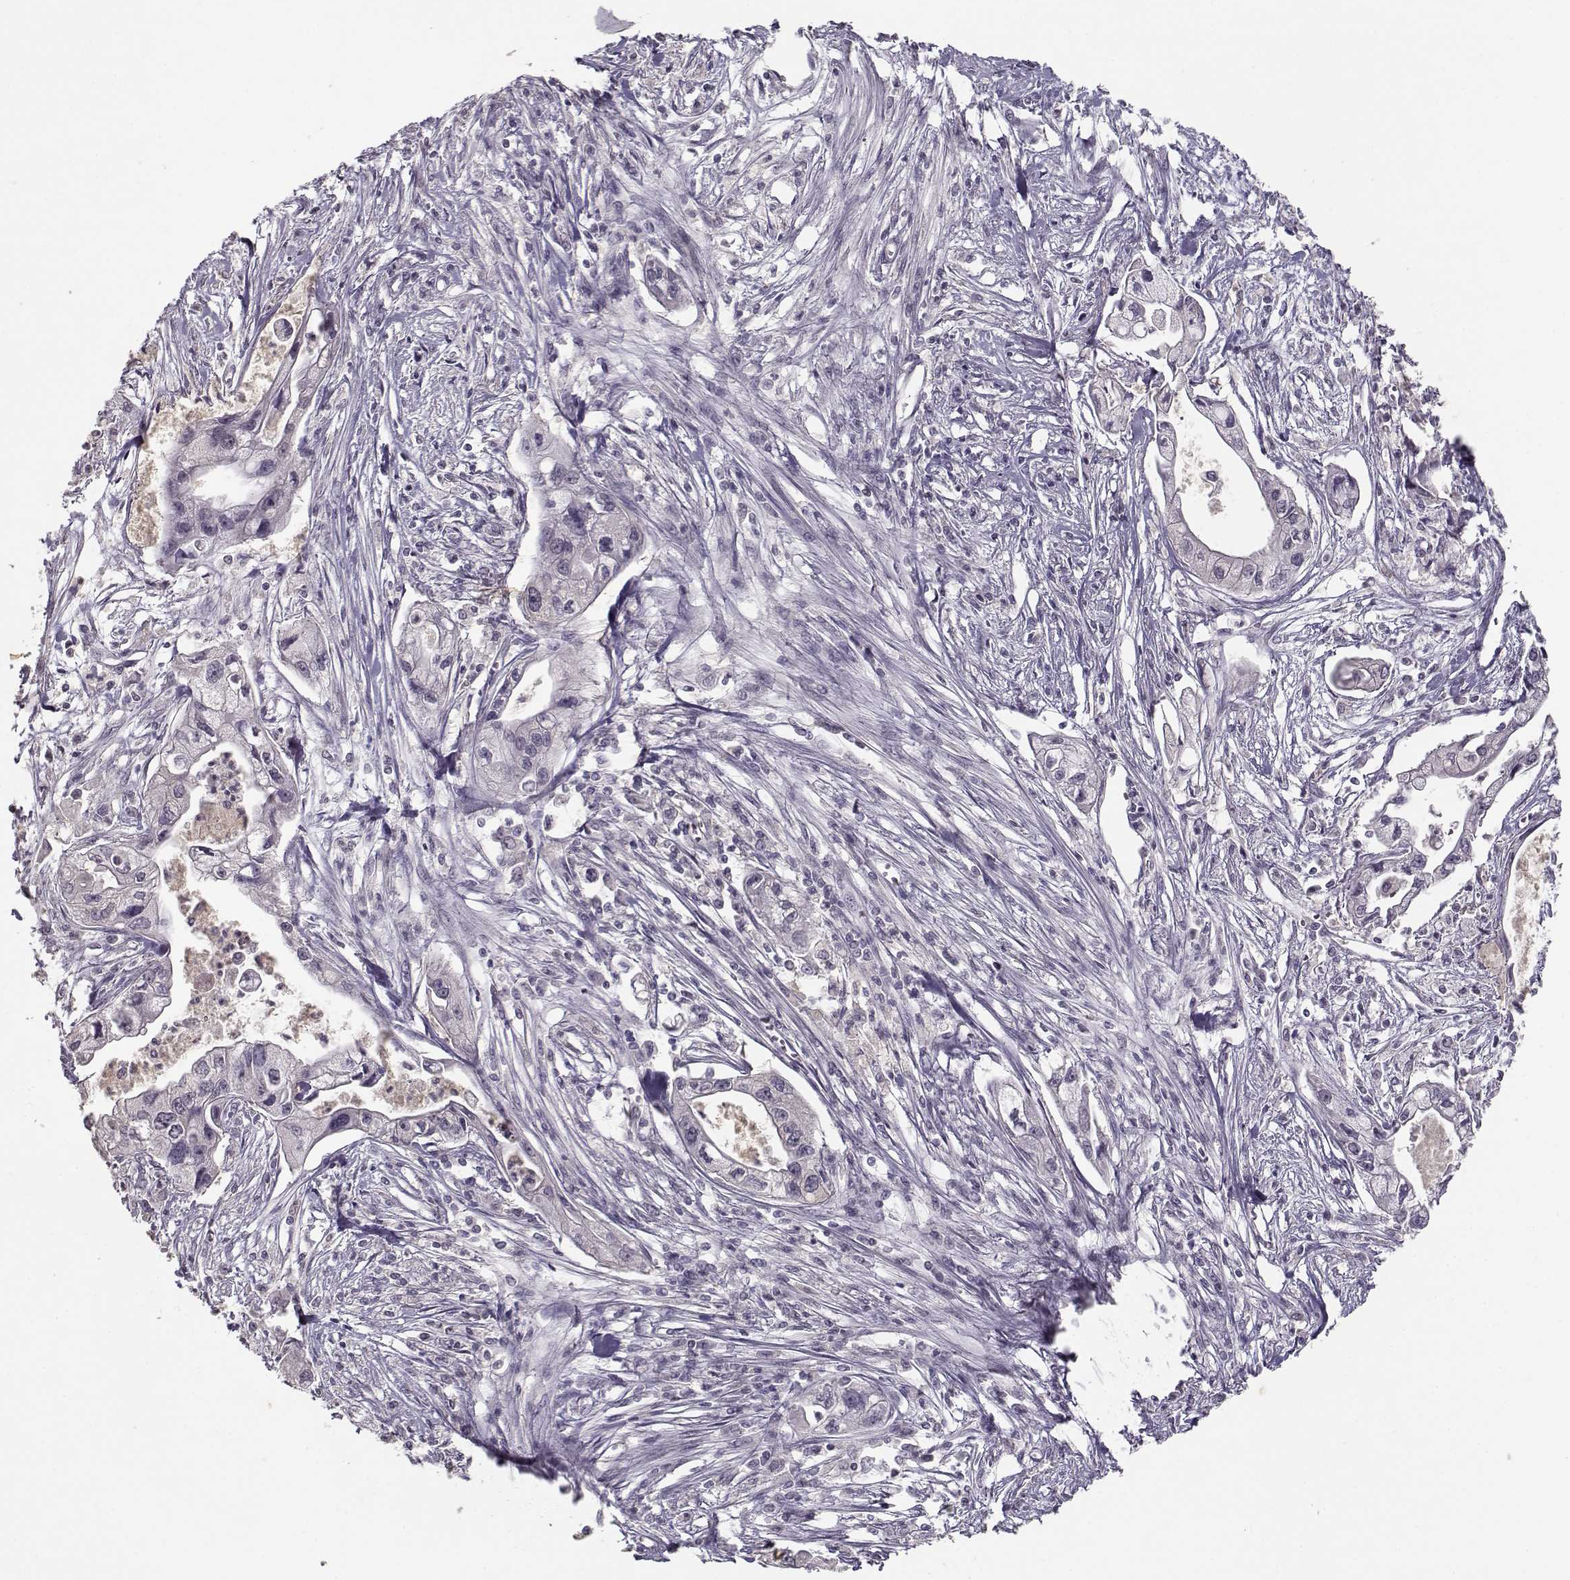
{"staining": {"intensity": "negative", "quantity": "none", "location": "none"}, "tissue": "pancreatic cancer", "cell_type": "Tumor cells", "image_type": "cancer", "snomed": [{"axis": "morphology", "description": "Adenocarcinoma, NOS"}, {"axis": "topography", "description": "Pancreas"}], "caption": "Tumor cells show no significant protein positivity in pancreatic cancer (adenocarcinoma).", "gene": "UROC1", "patient": {"sex": "male", "age": 70}}